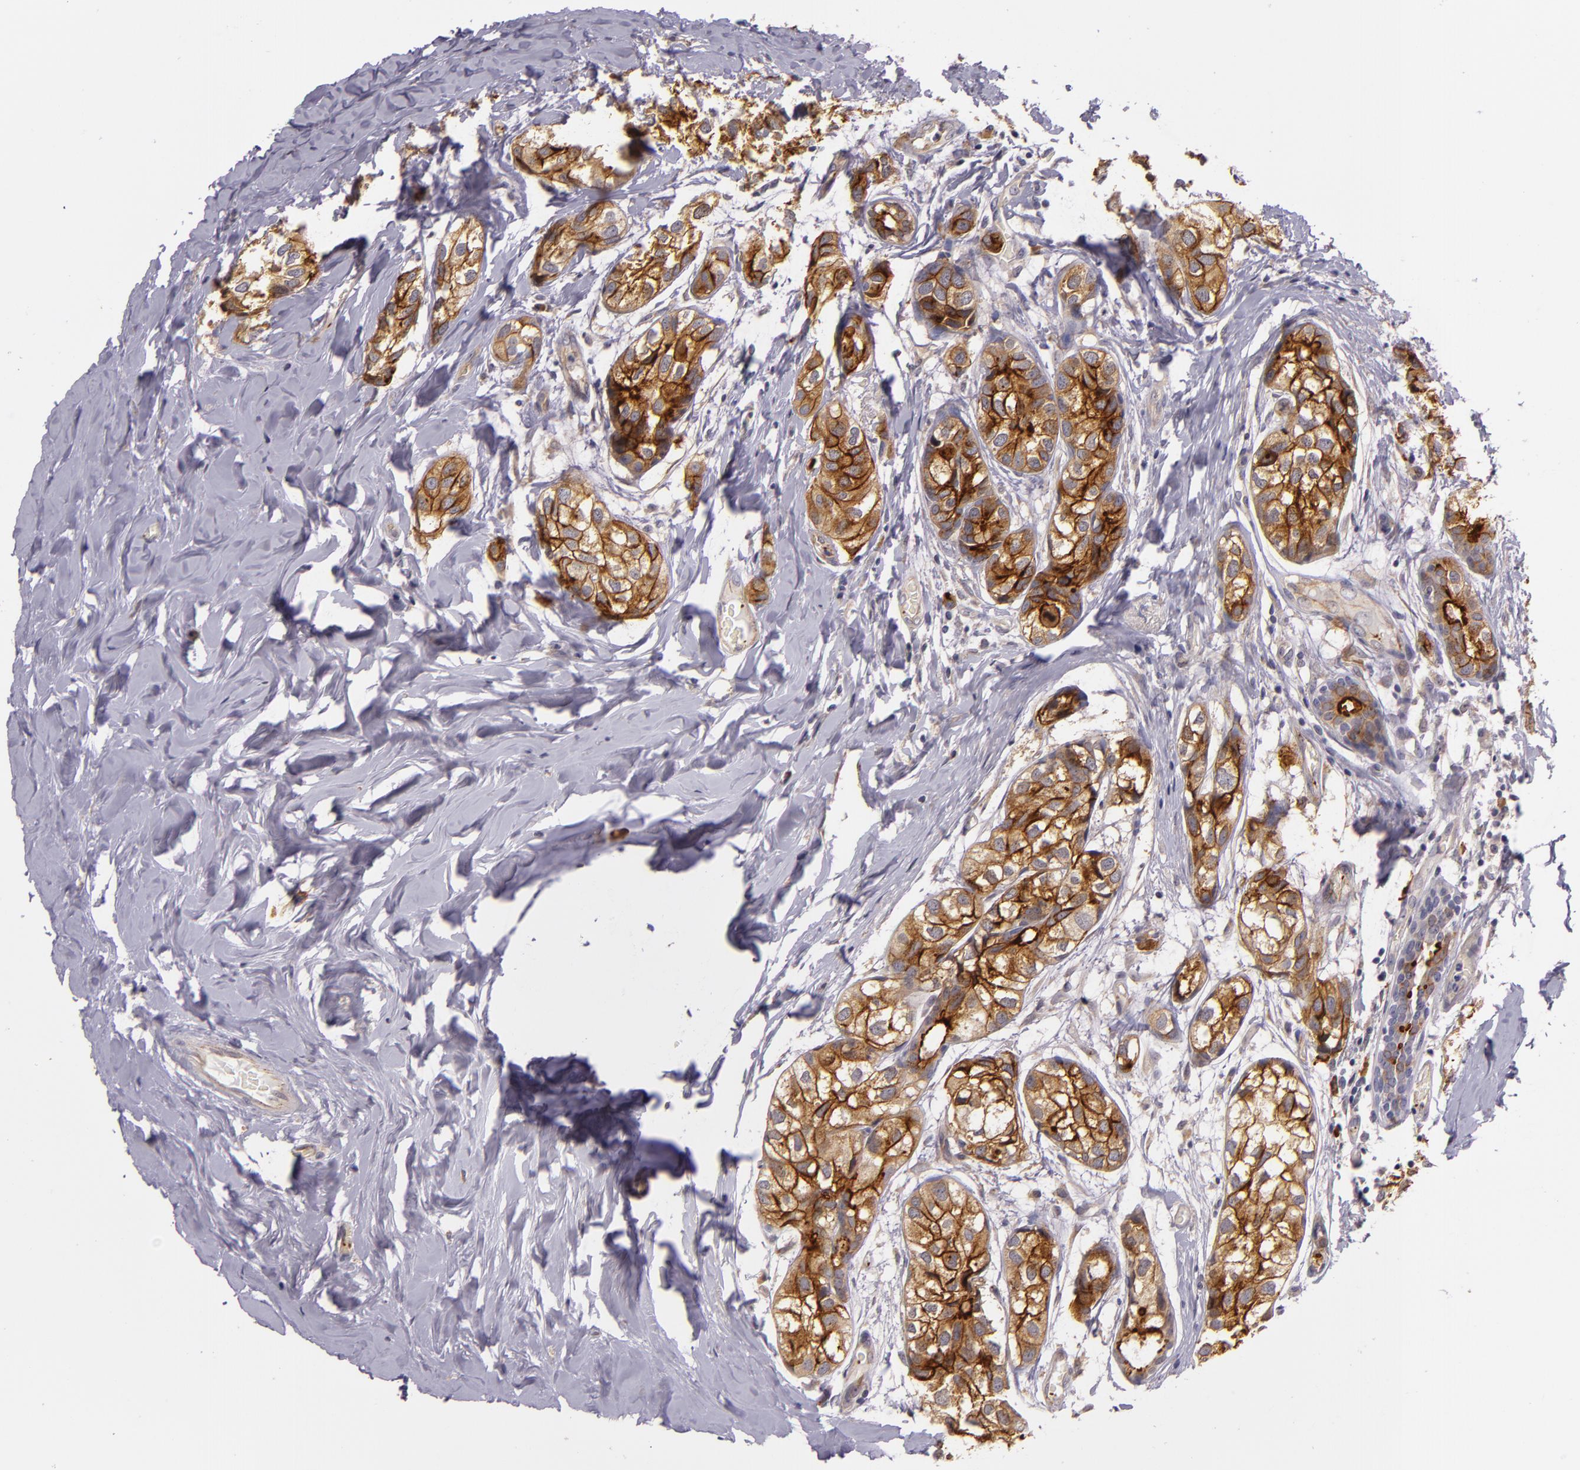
{"staining": {"intensity": "strong", "quantity": ">75%", "location": "cytoplasmic/membranous"}, "tissue": "breast cancer", "cell_type": "Tumor cells", "image_type": "cancer", "snomed": [{"axis": "morphology", "description": "Duct carcinoma"}, {"axis": "topography", "description": "Breast"}], "caption": "This is a micrograph of IHC staining of breast cancer (infiltrating ductal carcinoma), which shows strong positivity in the cytoplasmic/membranous of tumor cells.", "gene": "SYTL4", "patient": {"sex": "female", "age": 68}}